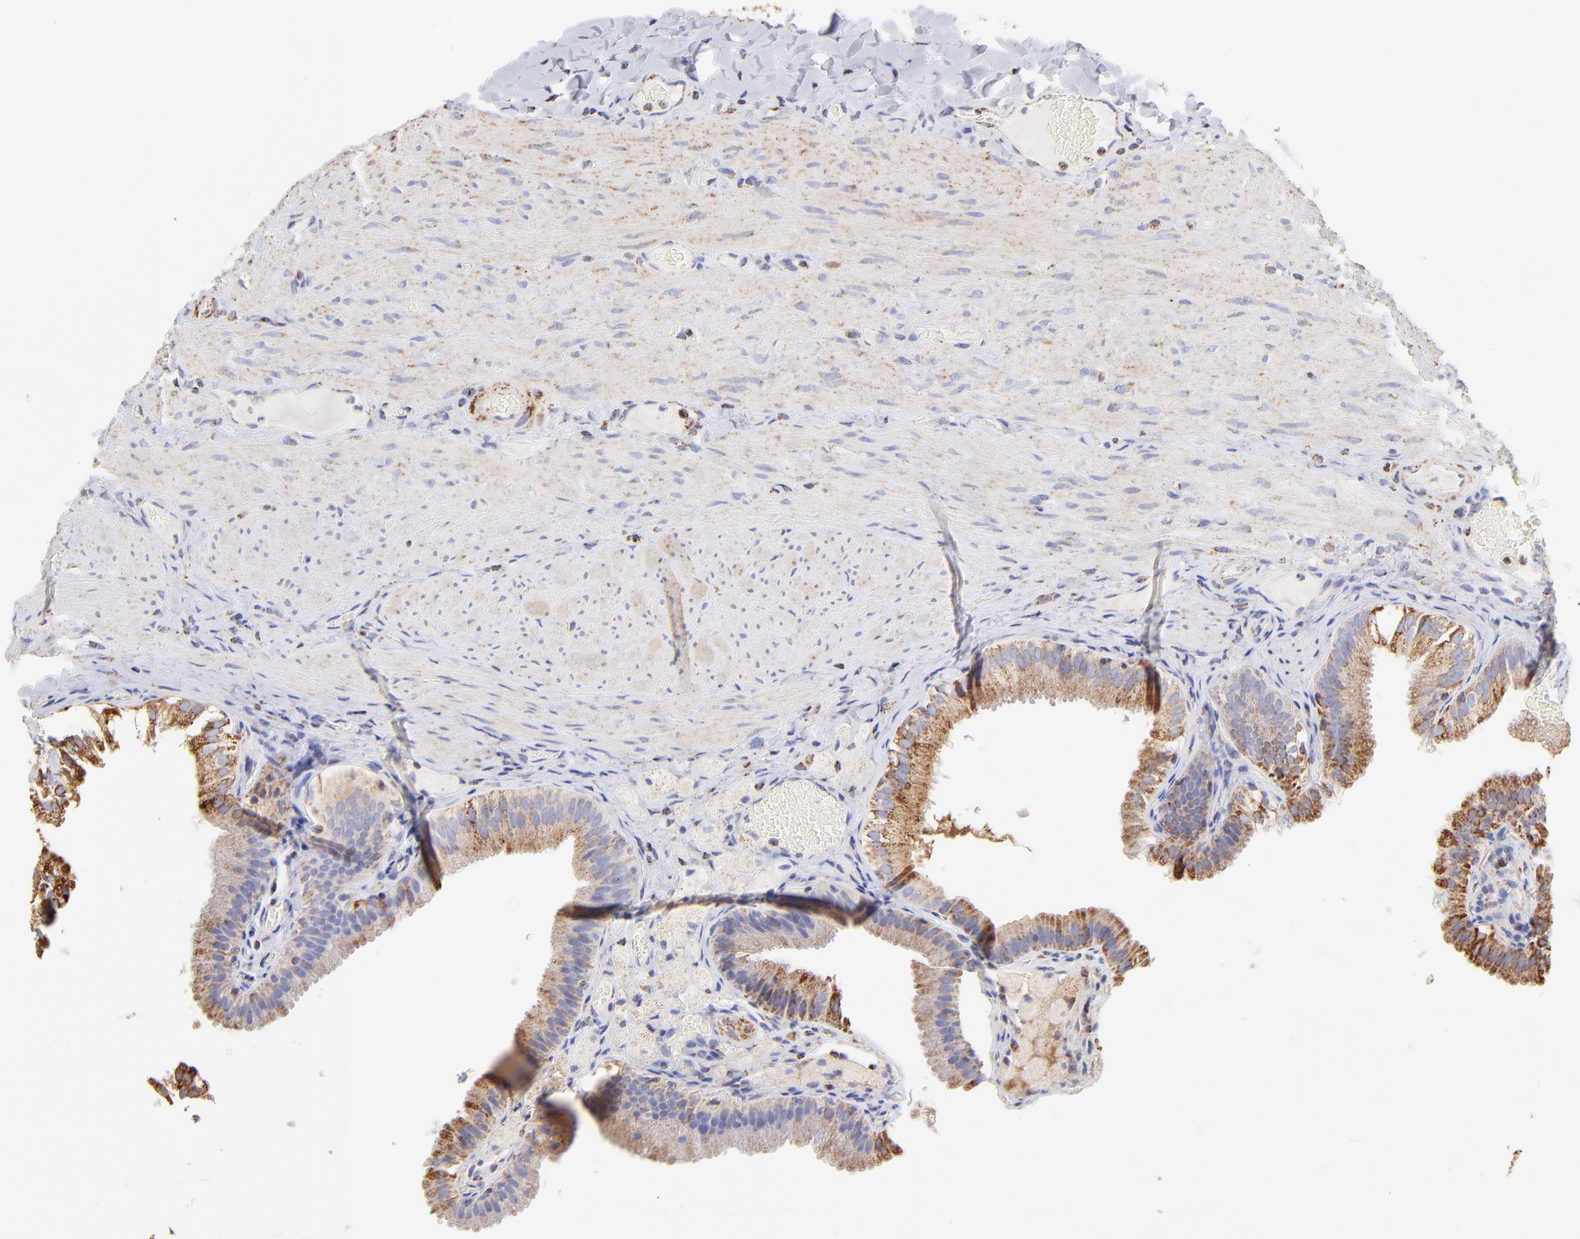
{"staining": {"intensity": "strong", "quantity": ">75%", "location": "cytoplasmic/membranous"}, "tissue": "gallbladder", "cell_type": "Glandular cells", "image_type": "normal", "snomed": [{"axis": "morphology", "description": "Normal tissue, NOS"}, {"axis": "topography", "description": "Gallbladder"}], "caption": "DAB immunohistochemical staining of benign gallbladder displays strong cytoplasmic/membranous protein positivity in about >75% of glandular cells.", "gene": "ECH1", "patient": {"sex": "female", "age": 24}}